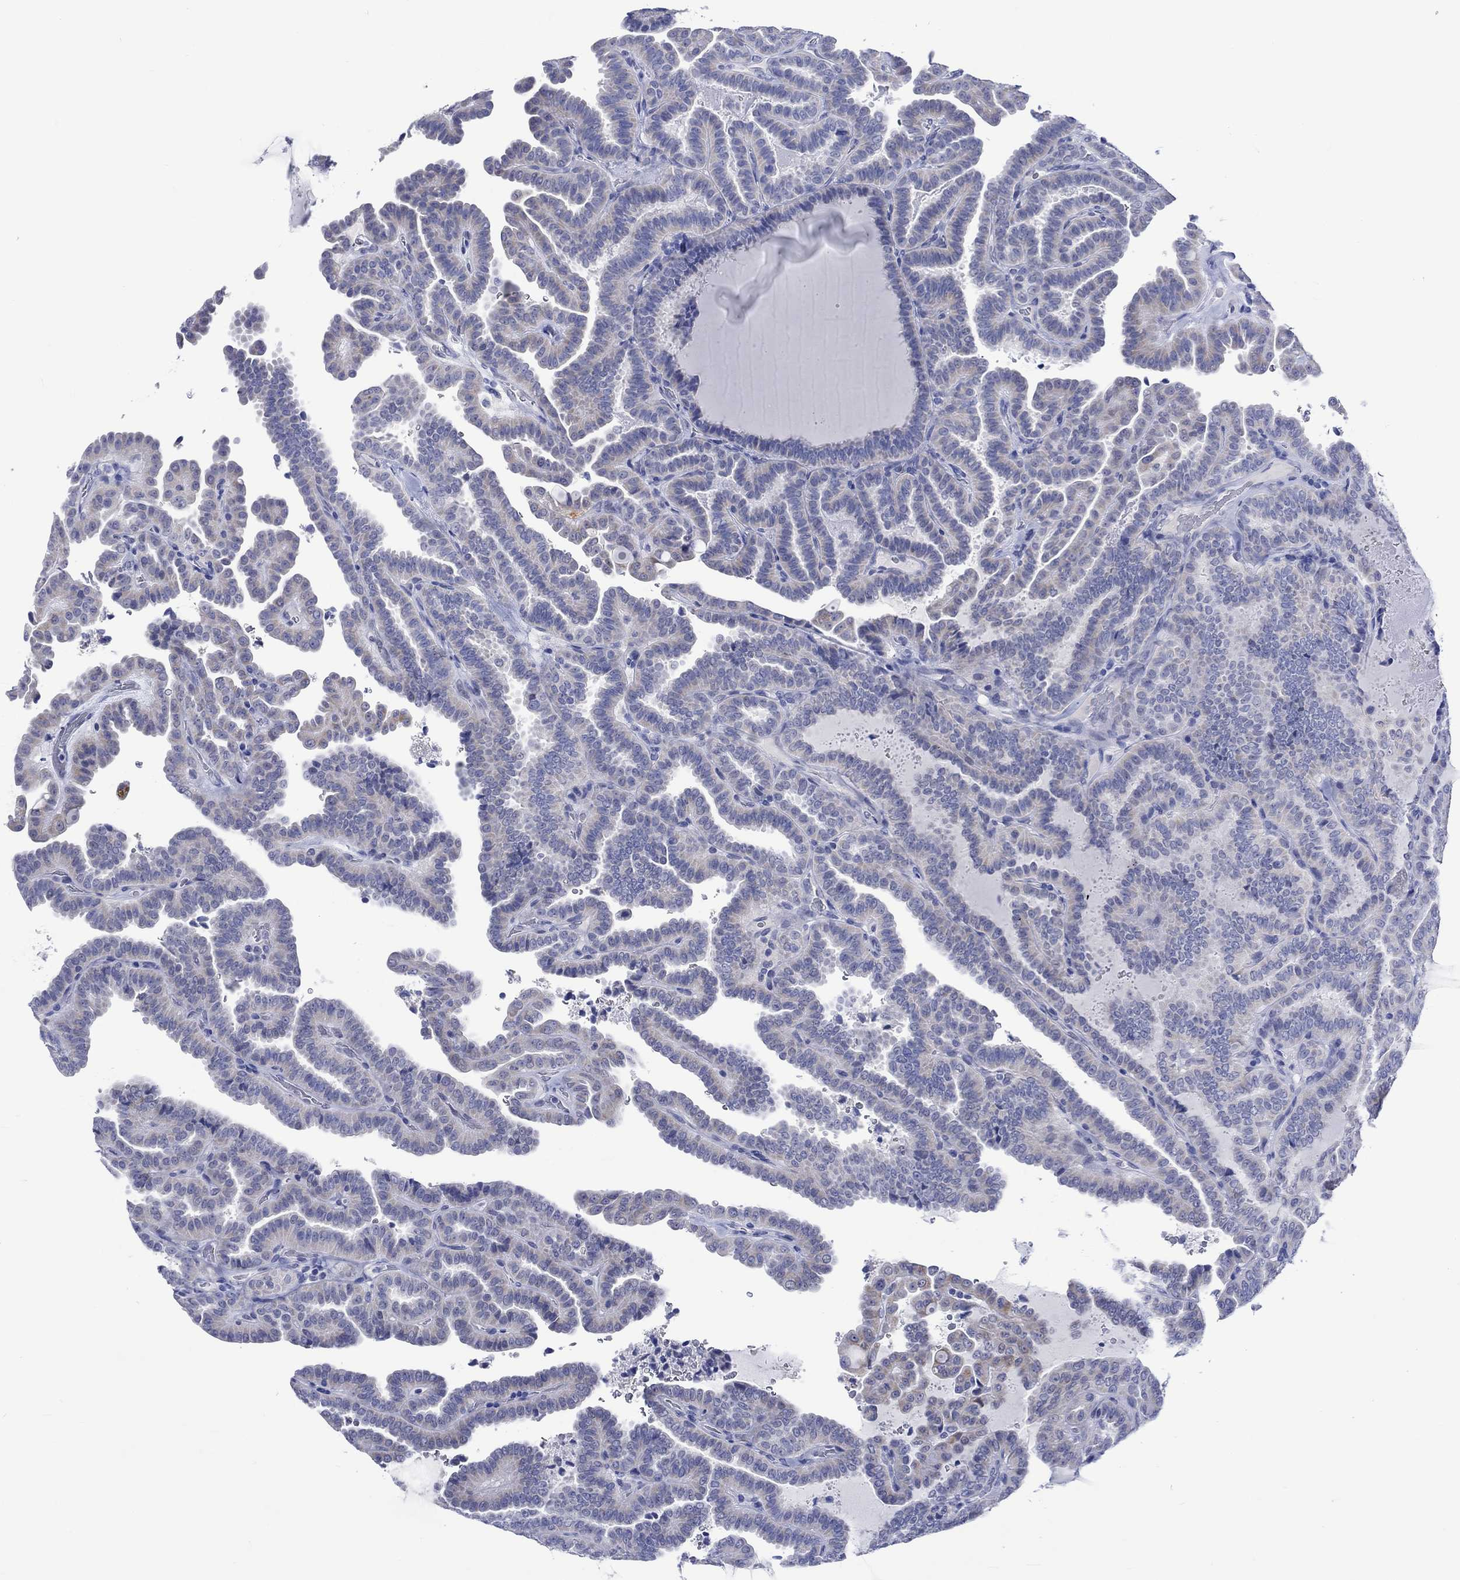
{"staining": {"intensity": "negative", "quantity": "none", "location": "none"}, "tissue": "thyroid cancer", "cell_type": "Tumor cells", "image_type": "cancer", "snomed": [{"axis": "morphology", "description": "Papillary adenocarcinoma, NOS"}, {"axis": "topography", "description": "Thyroid gland"}], "caption": "The immunohistochemistry histopathology image has no significant expression in tumor cells of thyroid cancer (papillary adenocarcinoma) tissue.", "gene": "KLHL33", "patient": {"sex": "female", "age": 39}}